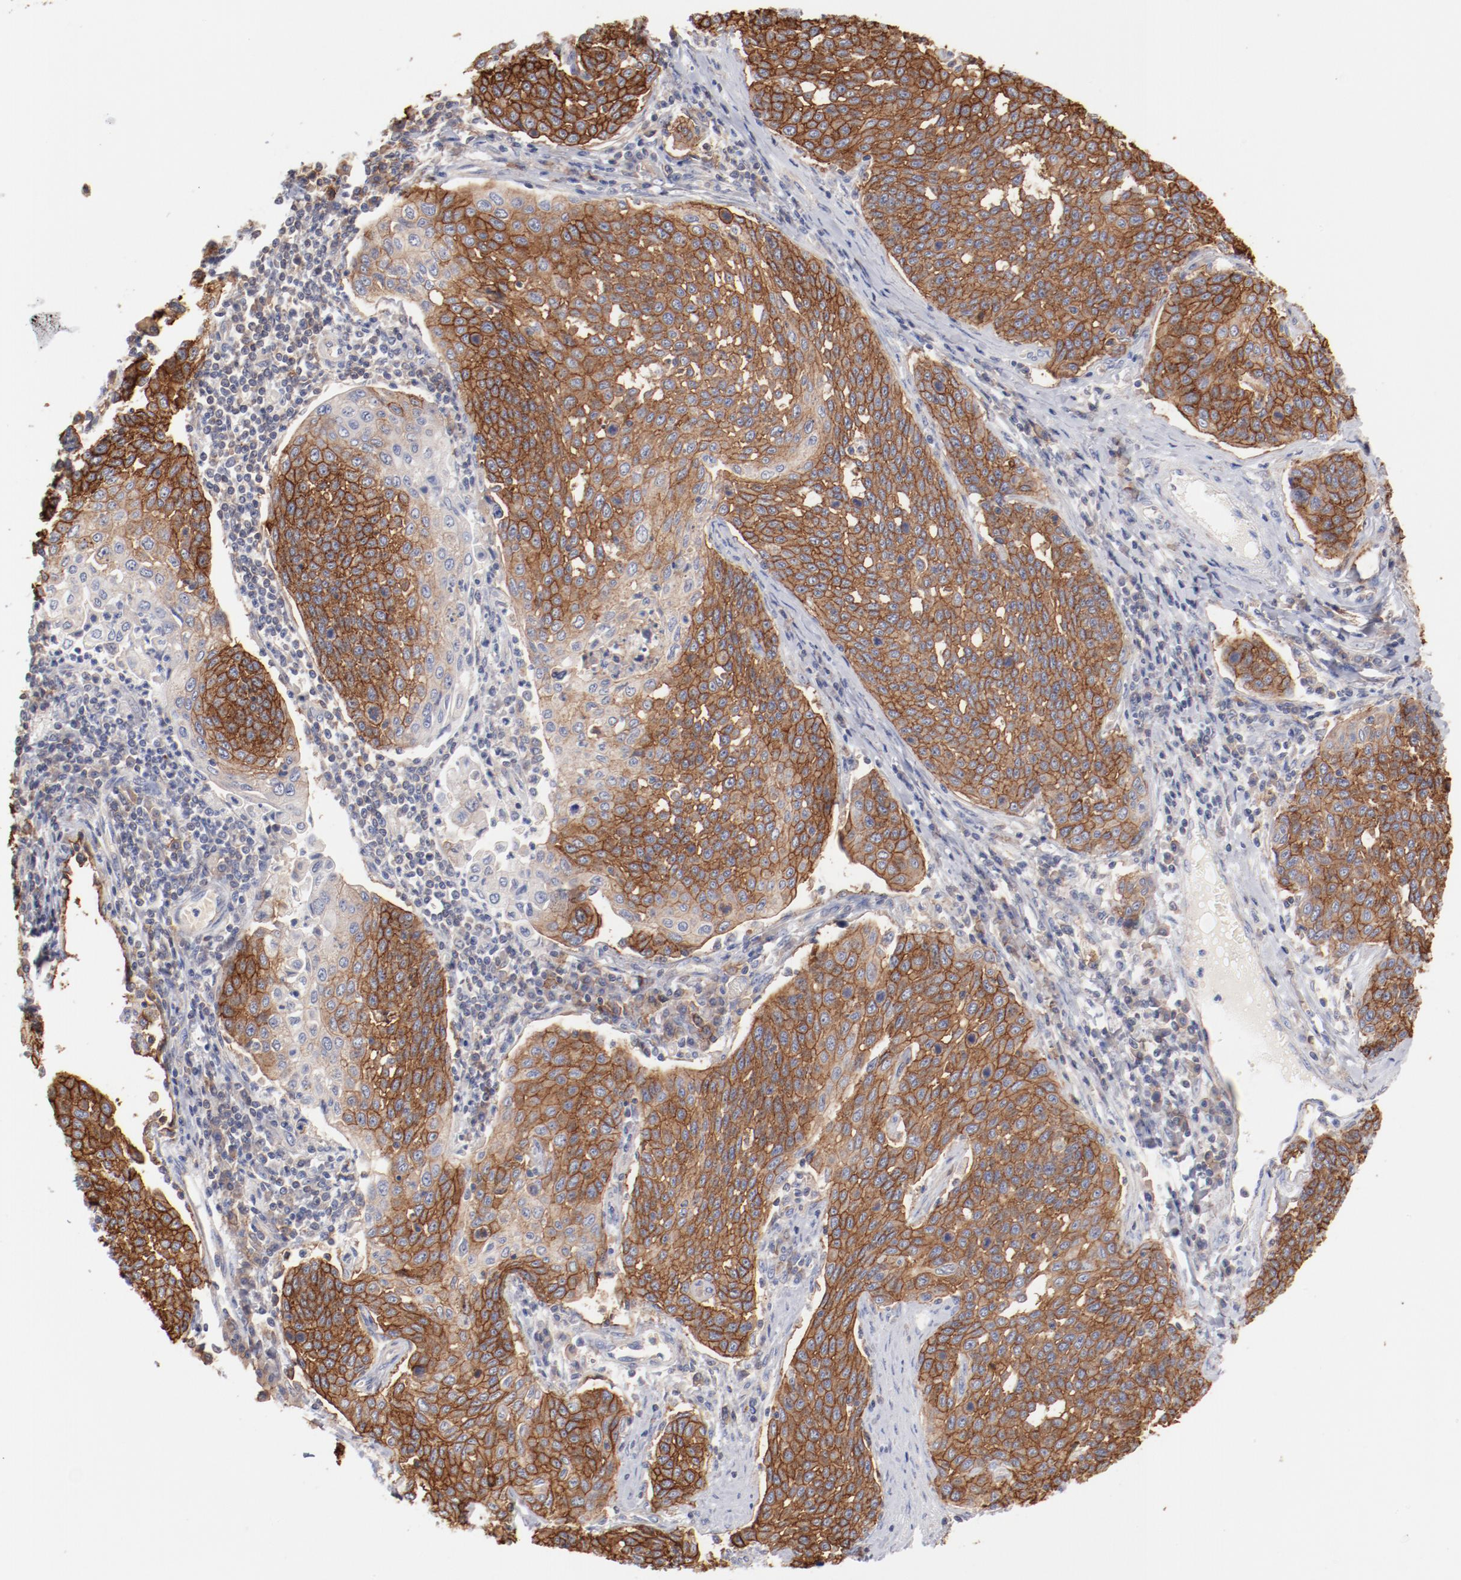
{"staining": {"intensity": "moderate", "quantity": ">75%", "location": "cytoplasmic/membranous"}, "tissue": "cervical cancer", "cell_type": "Tumor cells", "image_type": "cancer", "snomed": [{"axis": "morphology", "description": "Squamous cell carcinoma, NOS"}, {"axis": "topography", "description": "Cervix"}], "caption": "IHC of human cervical squamous cell carcinoma exhibits medium levels of moderate cytoplasmic/membranous expression in about >75% of tumor cells. (DAB IHC, brown staining for protein, blue staining for nuclei).", "gene": "SETD3", "patient": {"sex": "female", "age": 34}}